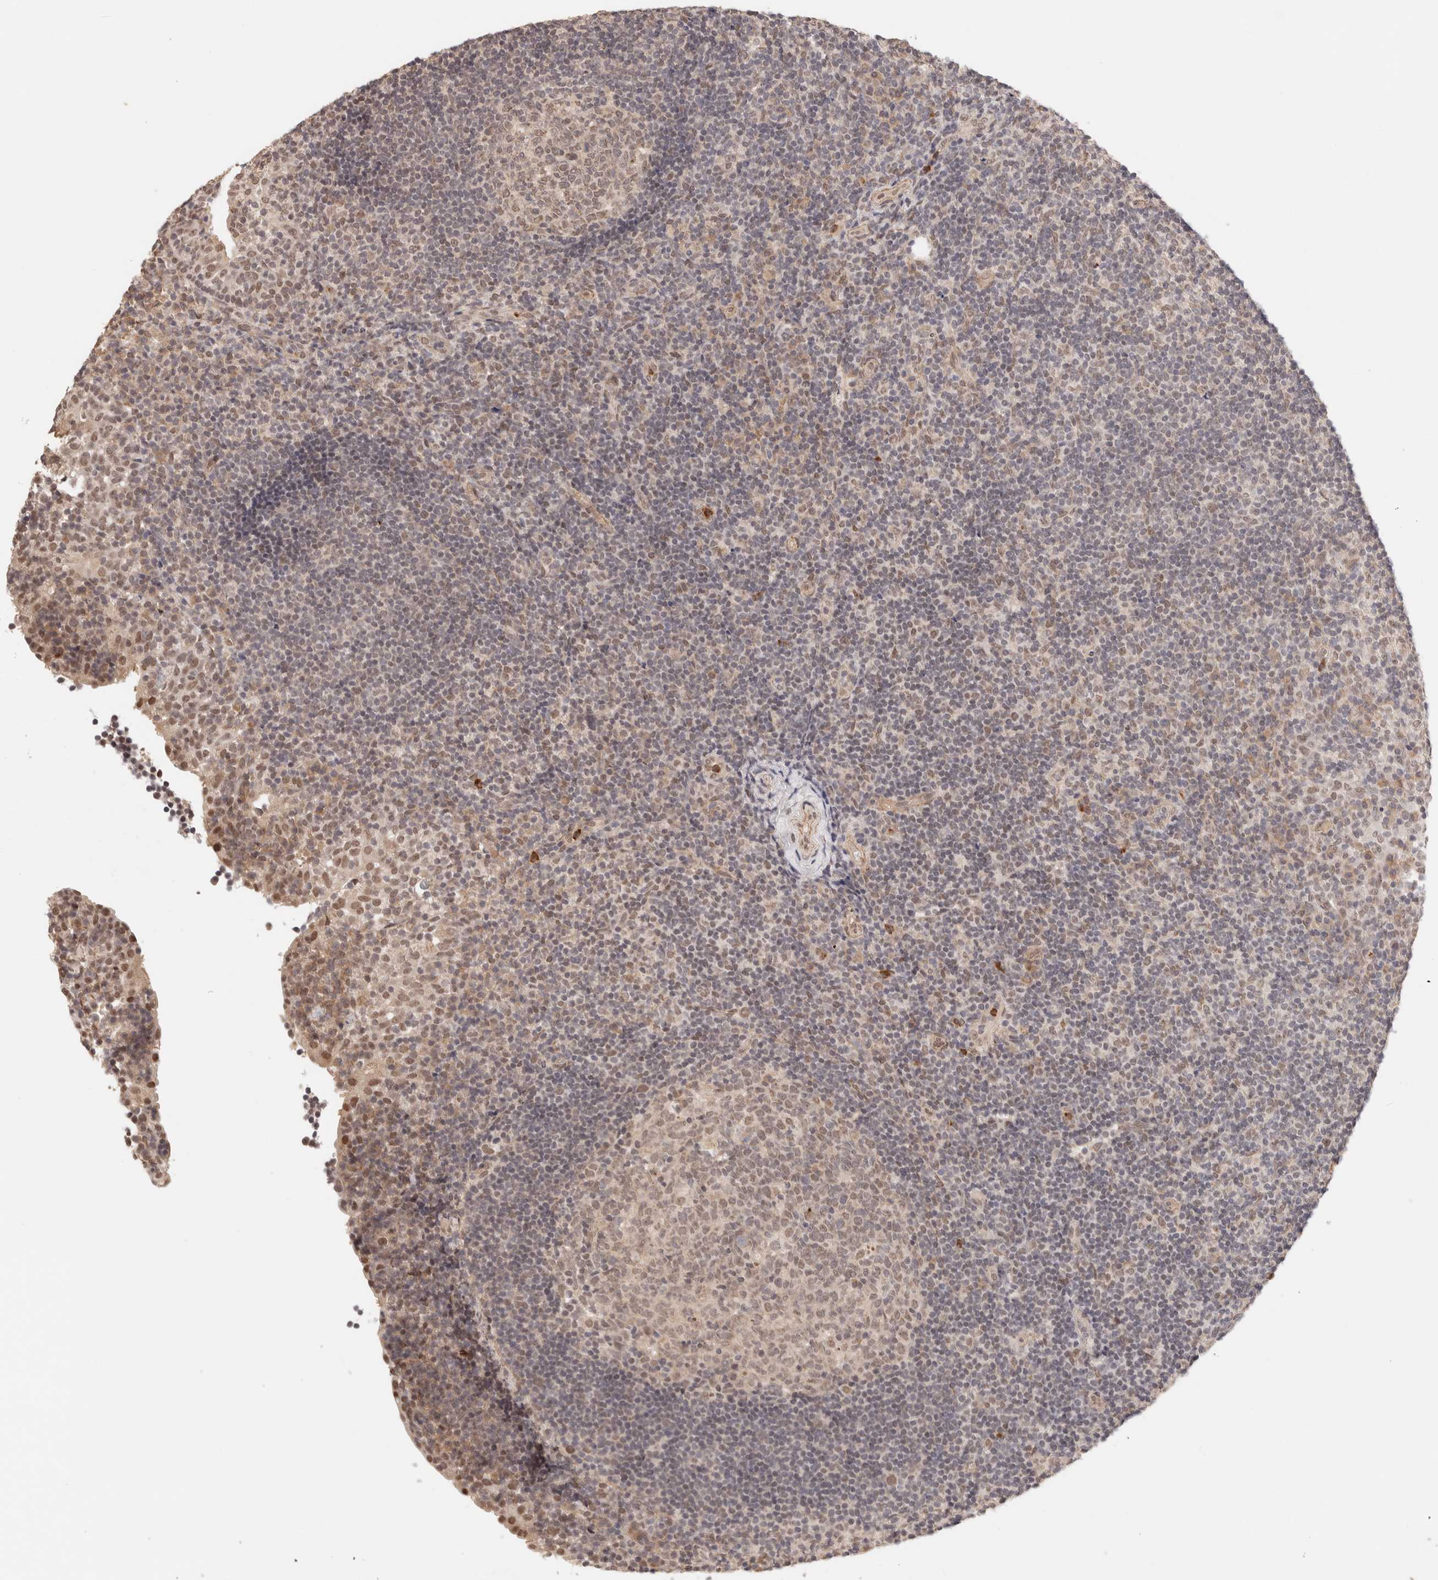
{"staining": {"intensity": "moderate", "quantity": ">75%", "location": "nuclear"}, "tissue": "tonsil", "cell_type": "Germinal center cells", "image_type": "normal", "snomed": [{"axis": "morphology", "description": "Normal tissue, NOS"}, {"axis": "topography", "description": "Tonsil"}], "caption": "Immunohistochemical staining of benign human tonsil displays medium levels of moderate nuclear expression in approximately >75% of germinal center cells.", "gene": "BRPF3", "patient": {"sex": "female", "age": 40}}